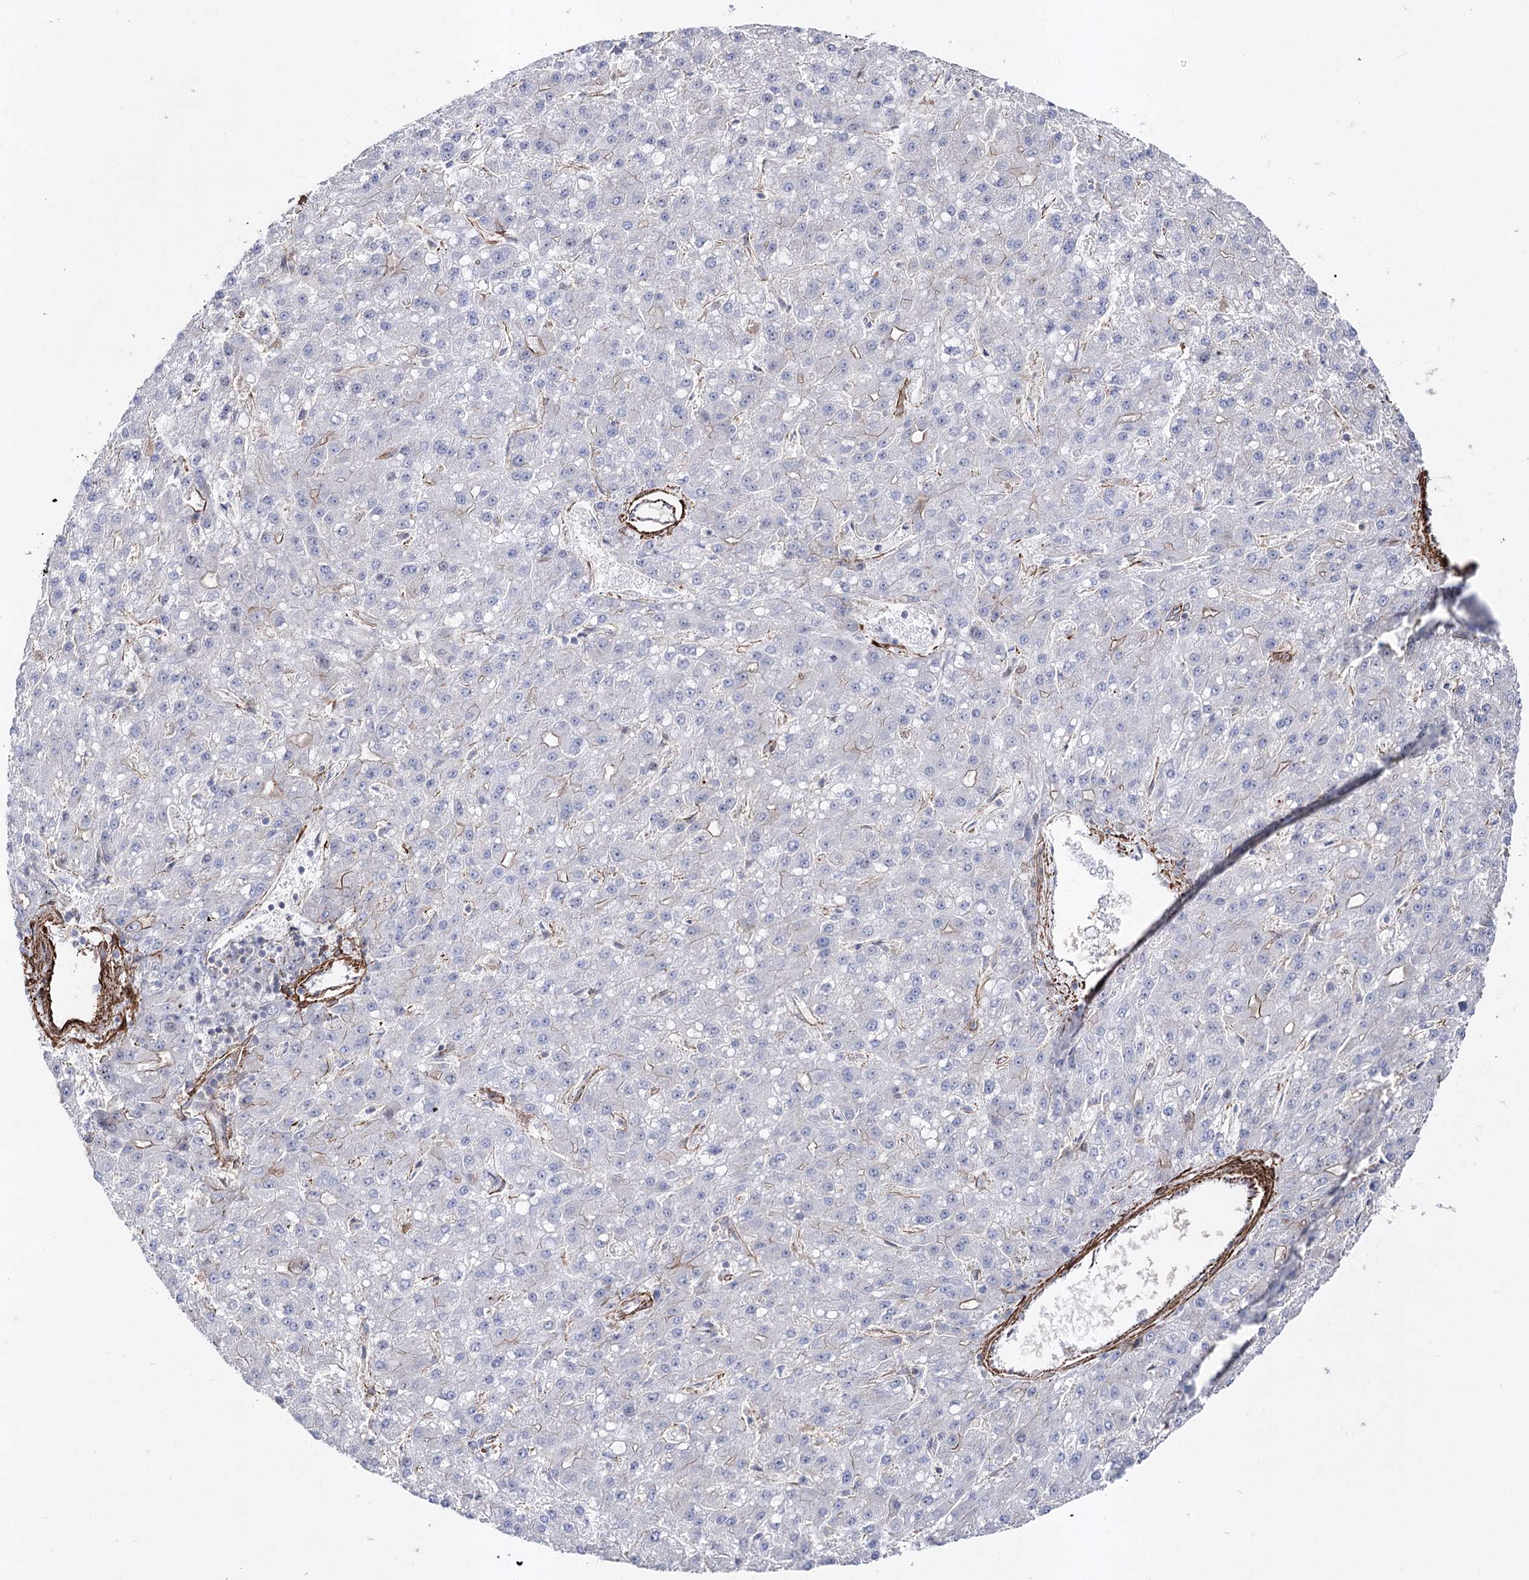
{"staining": {"intensity": "weak", "quantity": "<25%", "location": "cytoplasmic/membranous"}, "tissue": "liver cancer", "cell_type": "Tumor cells", "image_type": "cancer", "snomed": [{"axis": "morphology", "description": "Carcinoma, Hepatocellular, NOS"}, {"axis": "topography", "description": "Liver"}], "caption": "A high-resolution image shows immunohistochemistry staining of liver cancer (hepatocellular carcinoma), which demonstrates no significant staining in tumor cells.", "gene": "ARHGAP20", "patient": {"sex": "male", "age": 67}}